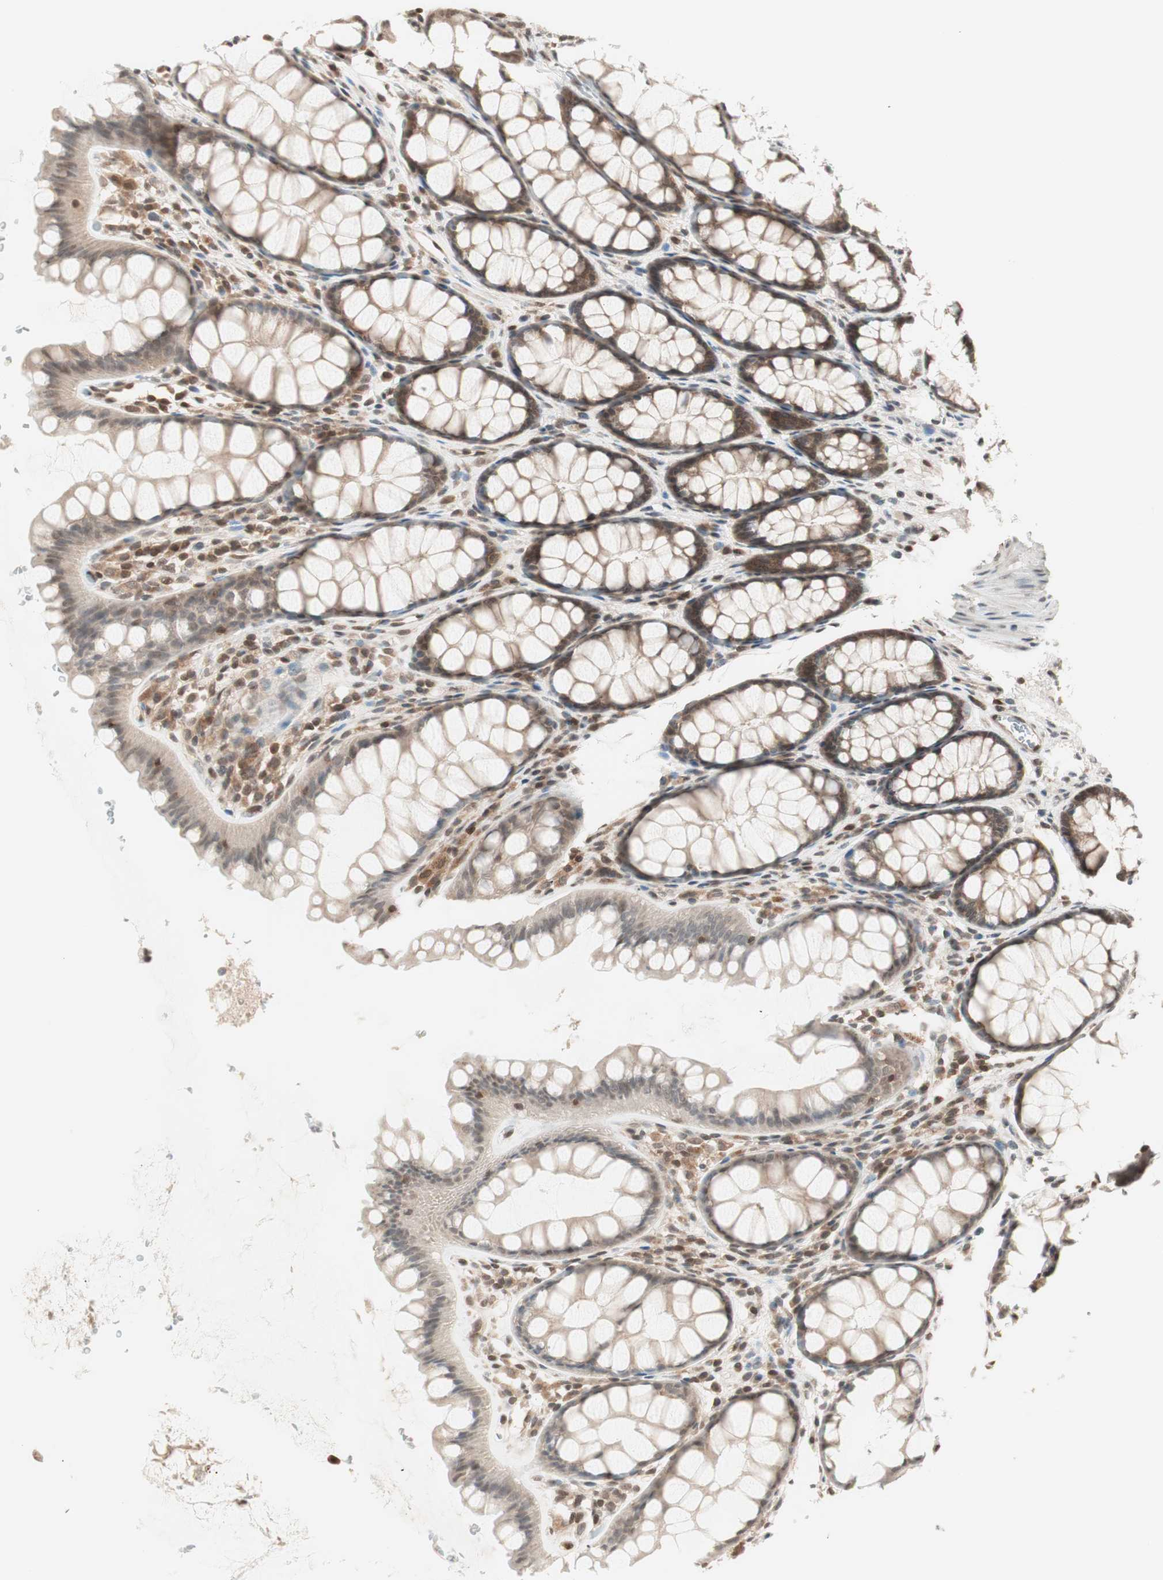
{"staining": {"intensity": "negative", "quantity": "none", "location": "none"}, "tissue": "colon", "cell_type": "Endothelial cells", "image_type": "normal", "snomed": [{"axis": "morphology", "description": "Normal tissue, NOS"}, {"axis": "topography", "description": "Colon"}], "caption": "DAB (3,3'-diaminobenzidine) immunohistochemical staining of unremarkable colon displays no significant expression in endothelial cells.", "gene": "UBE2I", "patient": {"sex": "female", "age": 55}}